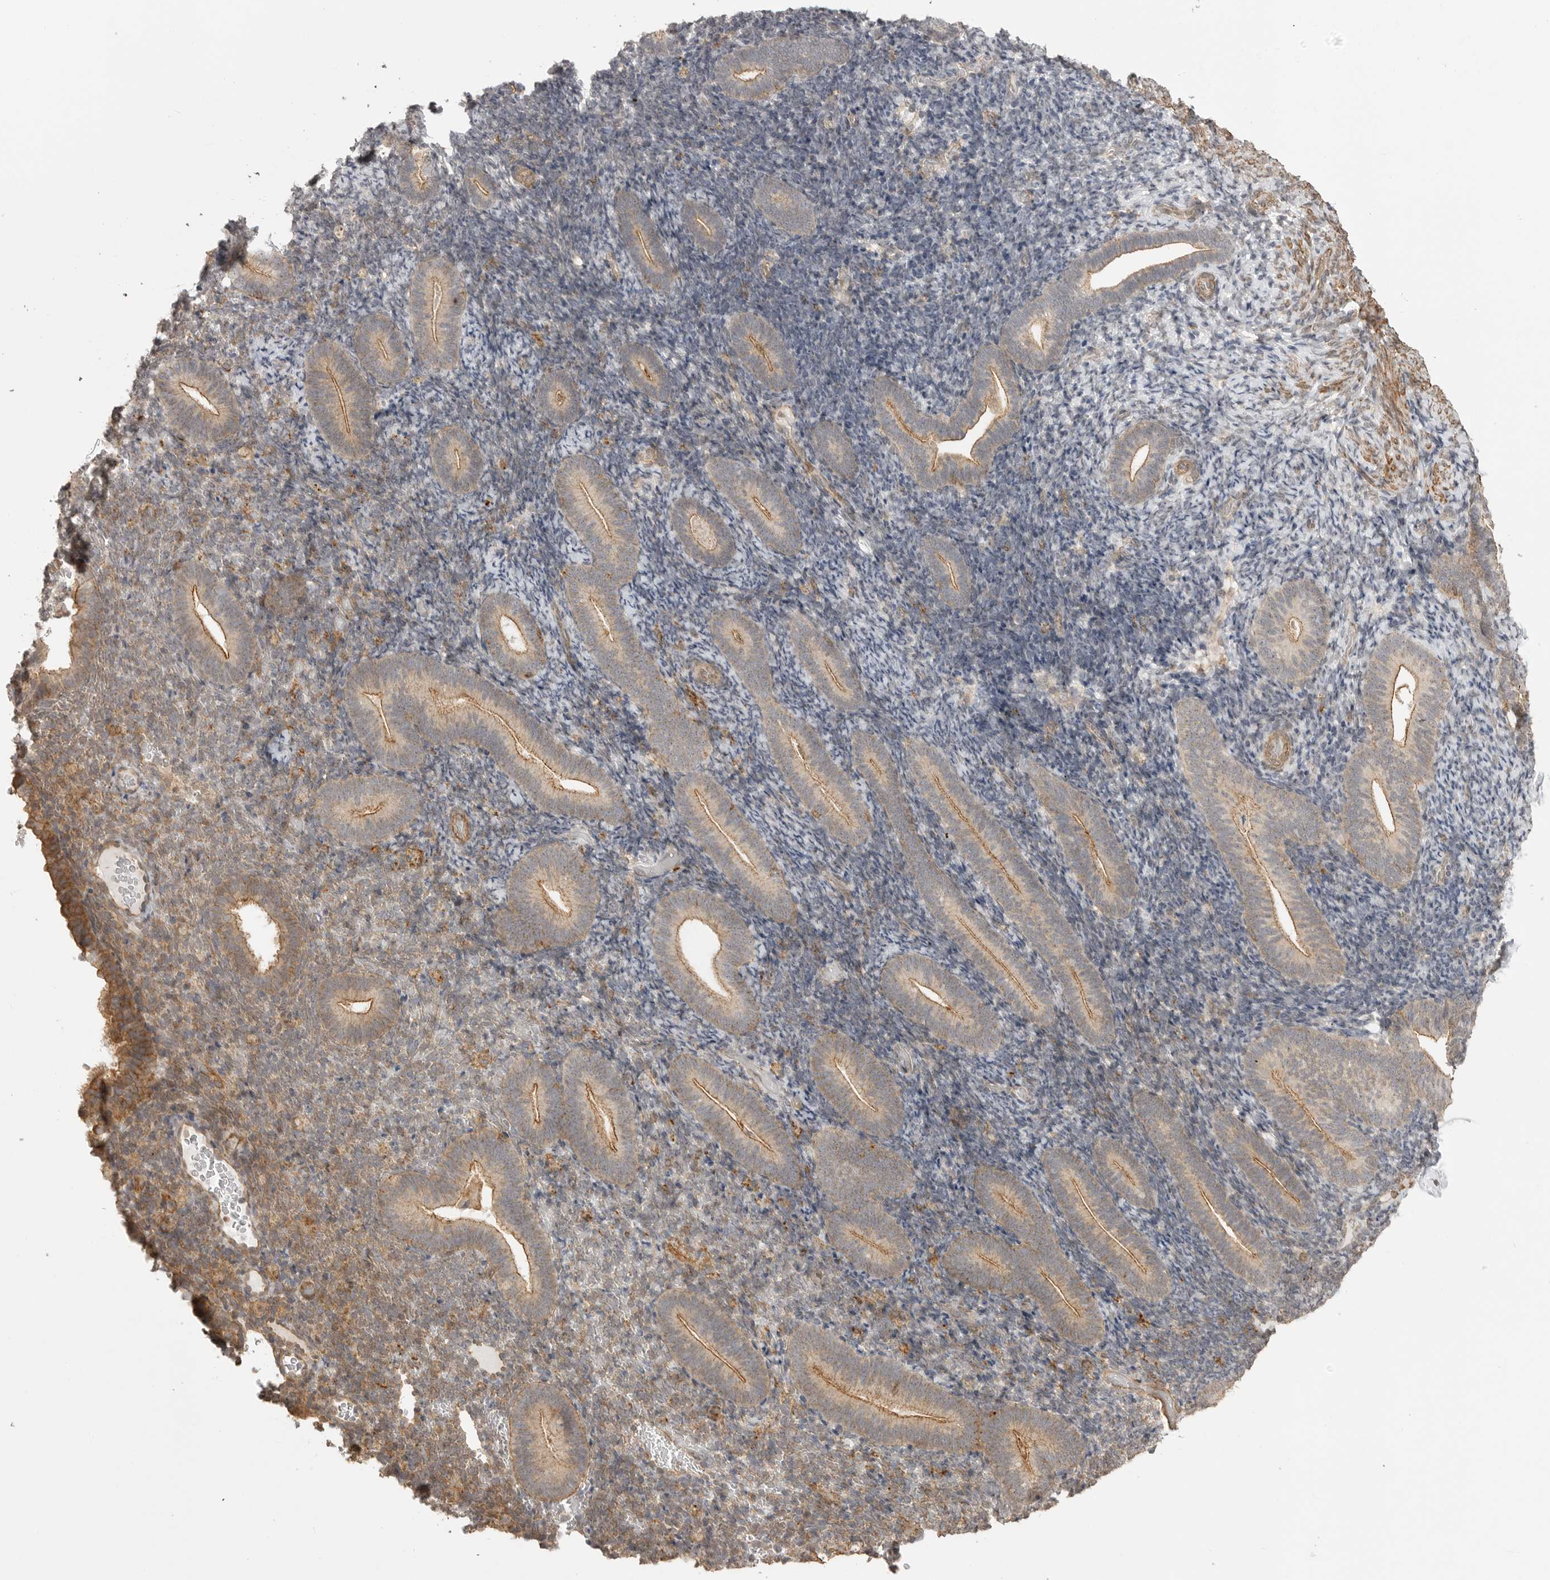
{"staining": {"intensity": "weak", "quantity": "25%-75%", "location": "cytoplasmic/membranous"}, "tissue": "endometrium", "cell_type": "Cells in endometrial stroma", "image_type": "normal", "snomed": [{"axis": "morphology", "description": "Normal tissue, NOS"}, {"axis": "topography", "description": "Endometrium"}], "caption": "The immunohistochemical stain labels weak cytoplasmic/membranous staining in cells in endometrial stroma of benign endometrium.", "gene": "GPC2", "patient": {"sex": "female", "age": 51}}